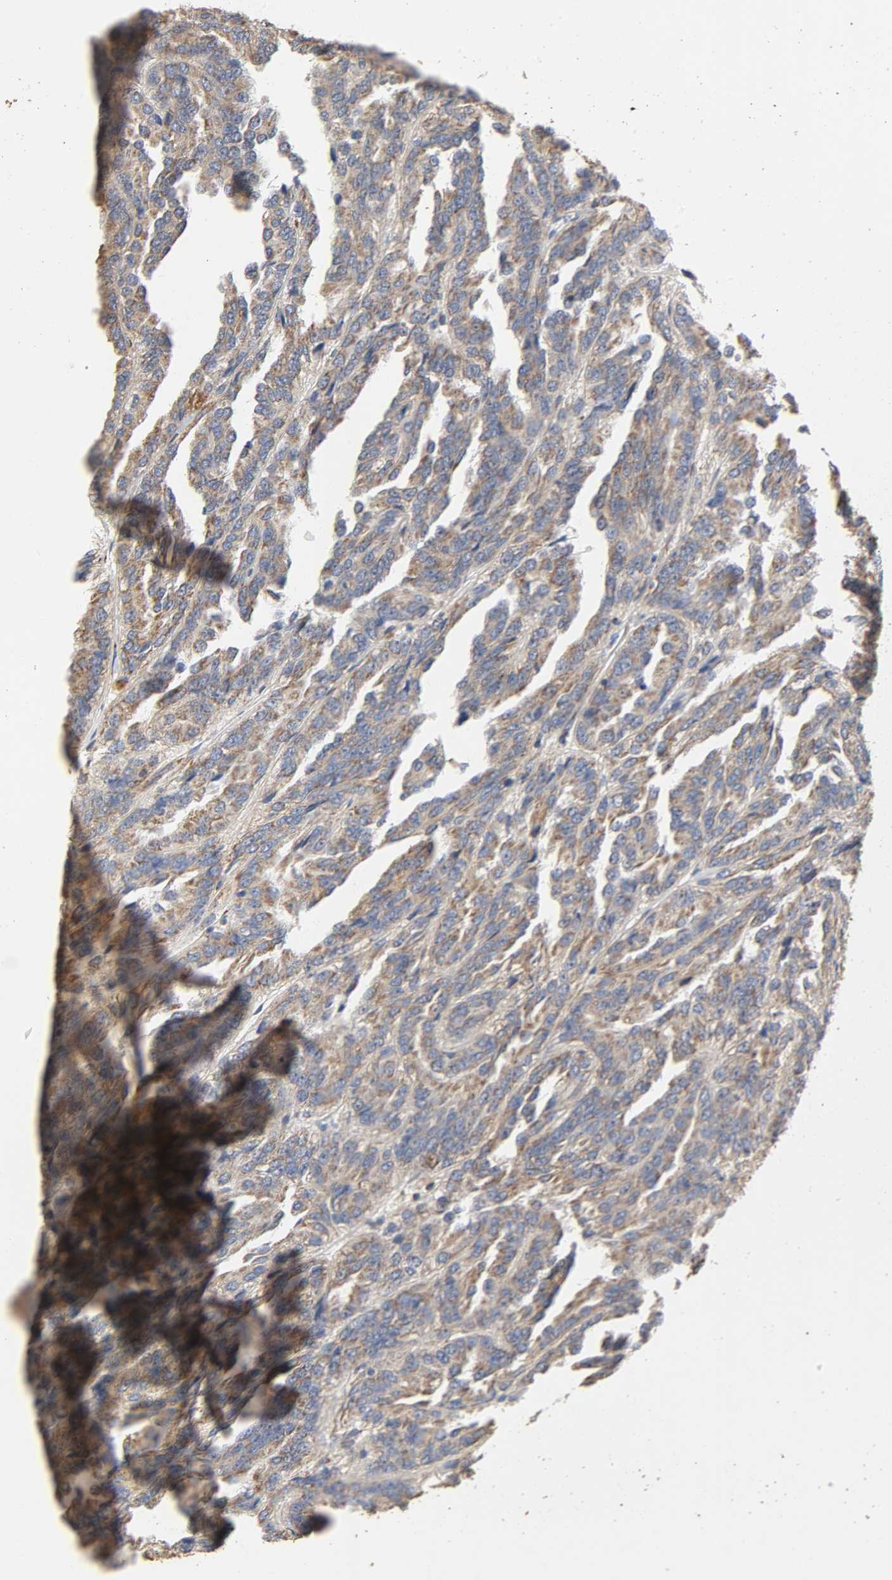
{"staining": {"intensity": "moderate", "quantity": ">75%", "location": "cytoplasmic/membranous"}, "tissue": "renal cancer", "cell_type": "Tumor cells", "image_type": "cancer", "snomed": [{"axis": "morphology", "description": "Adenocarcinoma, NOS"}, {"axis": "topography", "description": "Kidney"}], "caption": "Immunohistochemistry staining of adenocarcinoma (renal), which displays medium levels of moderate cytoplasmic/membranous staining in approximately >75% of tumor cells indicating moderate cytoplasmic/membranous protein staining. The staining was performed using DAB (brown) for protein detection and nuclei were counterstained in hematoxylin (blue).", "gene": "NDUFS3", "patient": {"sex": "male", "age": 46}}